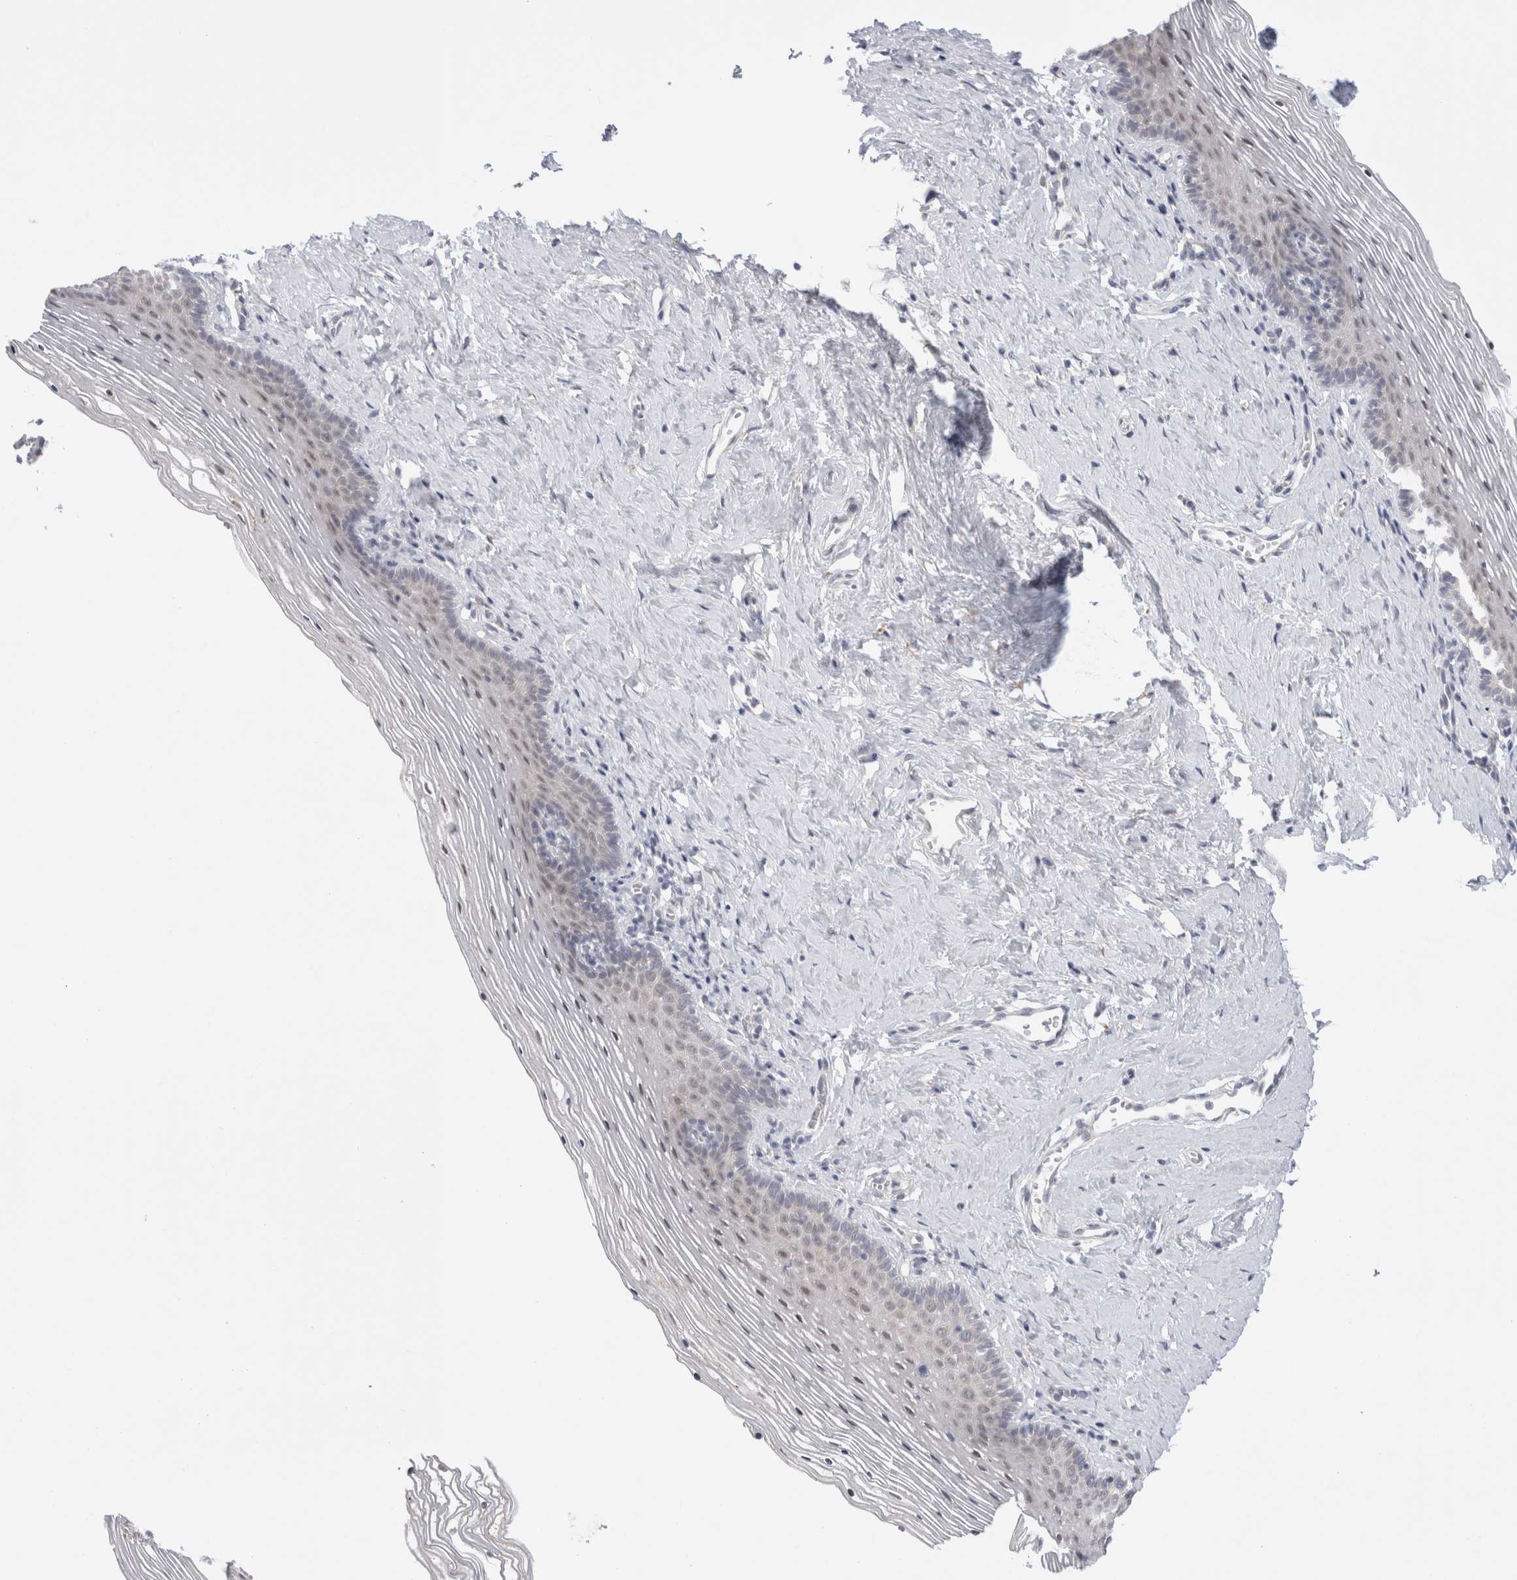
{"staining": {"intensity": "weak", "quantity": "<25%", "location": "nuclear"}, "tissue": "vagina", "cell_type": "Squamous epithelial cells", "image_type": "normal", "snomed": [{"axis": "morphology", "description": "Normal tissue, NOS"}, {"axis": "topography", "description": "Vagina"}], "caption": "Micrograph shows no significant protein expression in squamous epithelial cells of normal vagina.", "gene": "TRMT1L", "patient": {"sex": "female", "age": 32}}